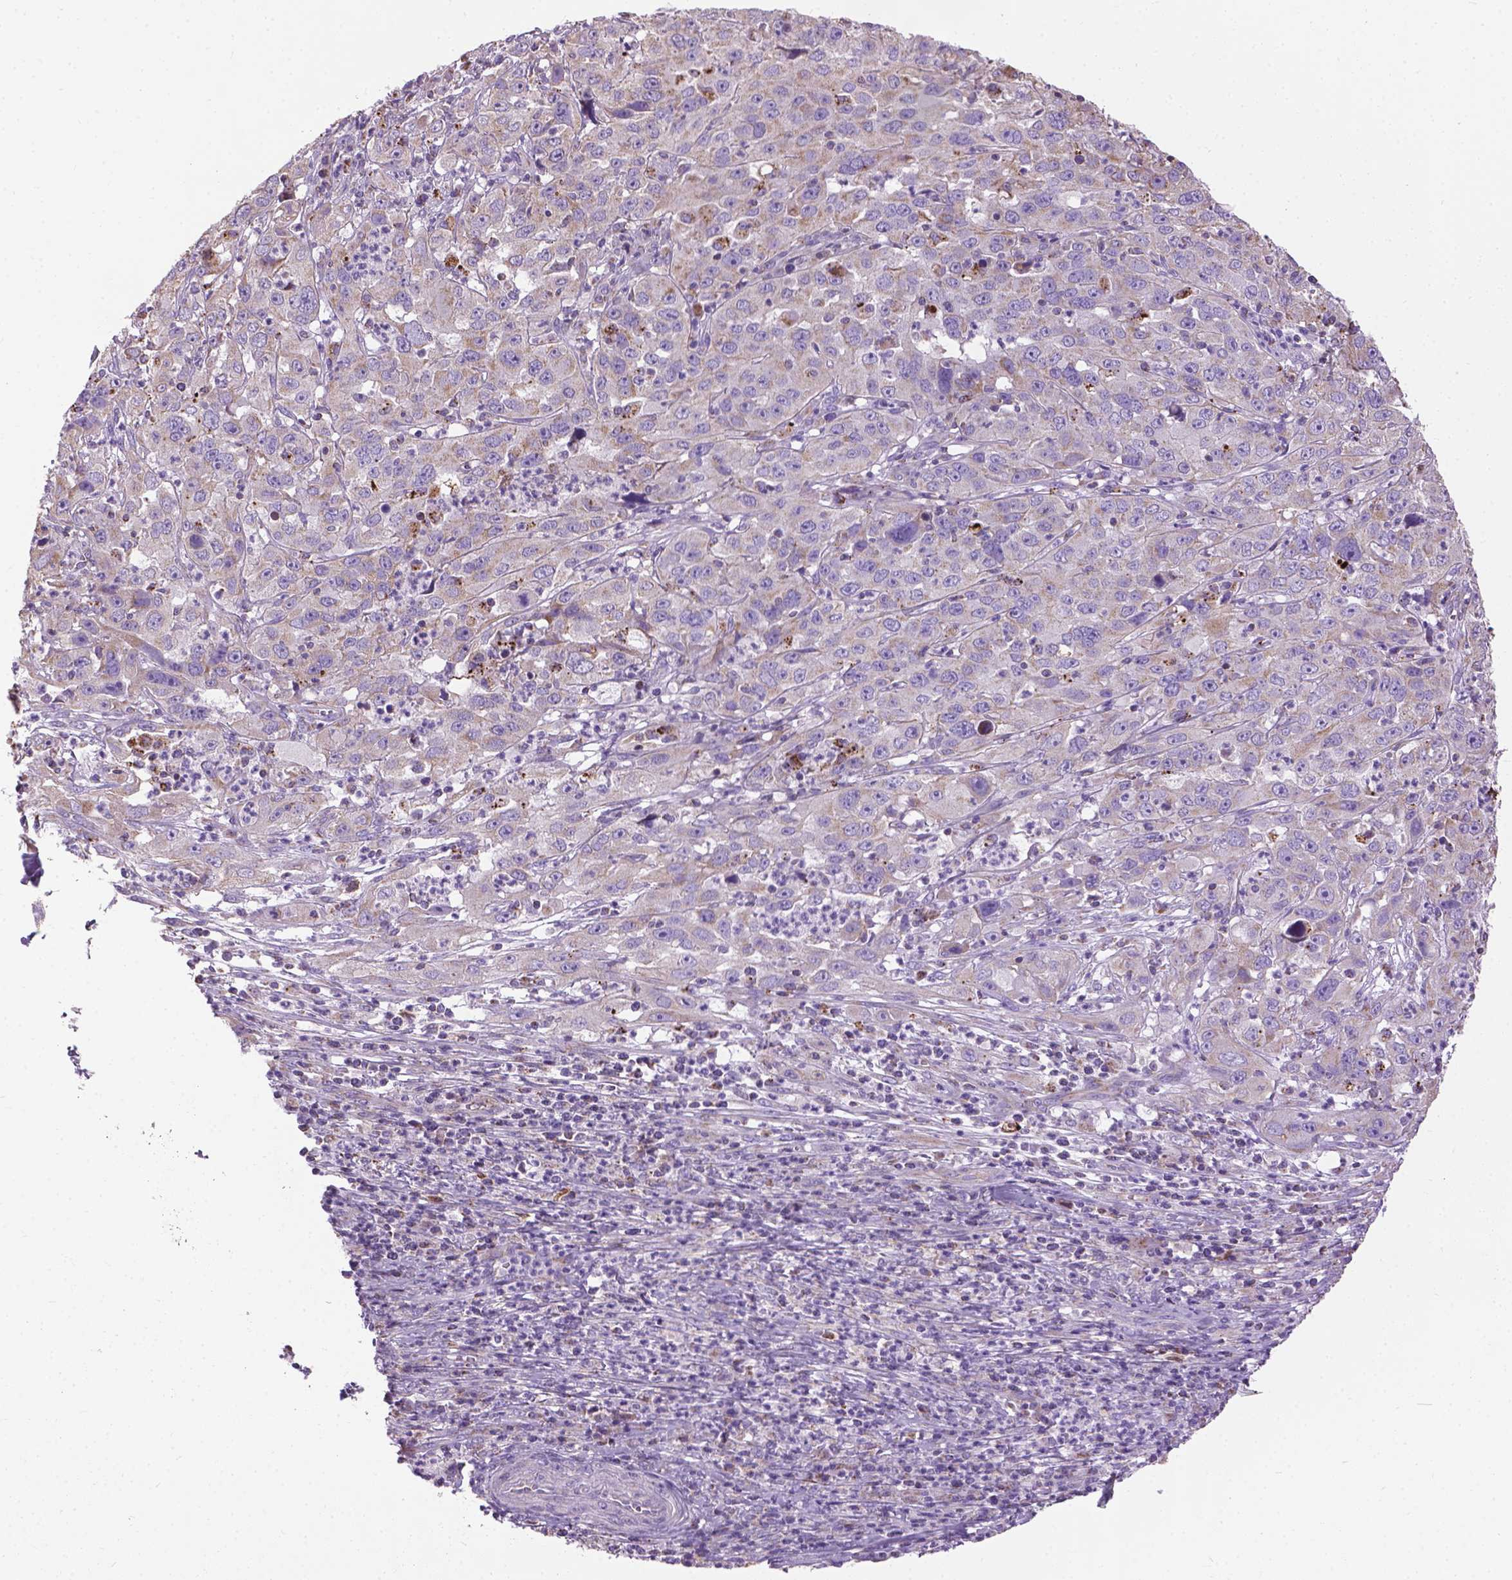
{"staining": {"intensity": "weak", "quantity": "25%-75%", "location": "cytoplasmic/membranous"}, "tissue": "cervical cancer", "cell_type": "Tumor cells", "image_type": "cancer", "snomed": [{"axis": "morphology", "description": "Squamous cell carcinoma, NOS"}, {"axis": "topography", "description": "Cervix"}], "caption": "IHC (DAB) staining of cervical cancer demonstrates weak cytoplasmic/membranous protein staining in approximately 25%-75% of tumor cells. IHC stains the protein of interest in brown and the nuclei are stained blue.", "gene": "VDAC1", "patient": {"sex": "female", "age": 32}}